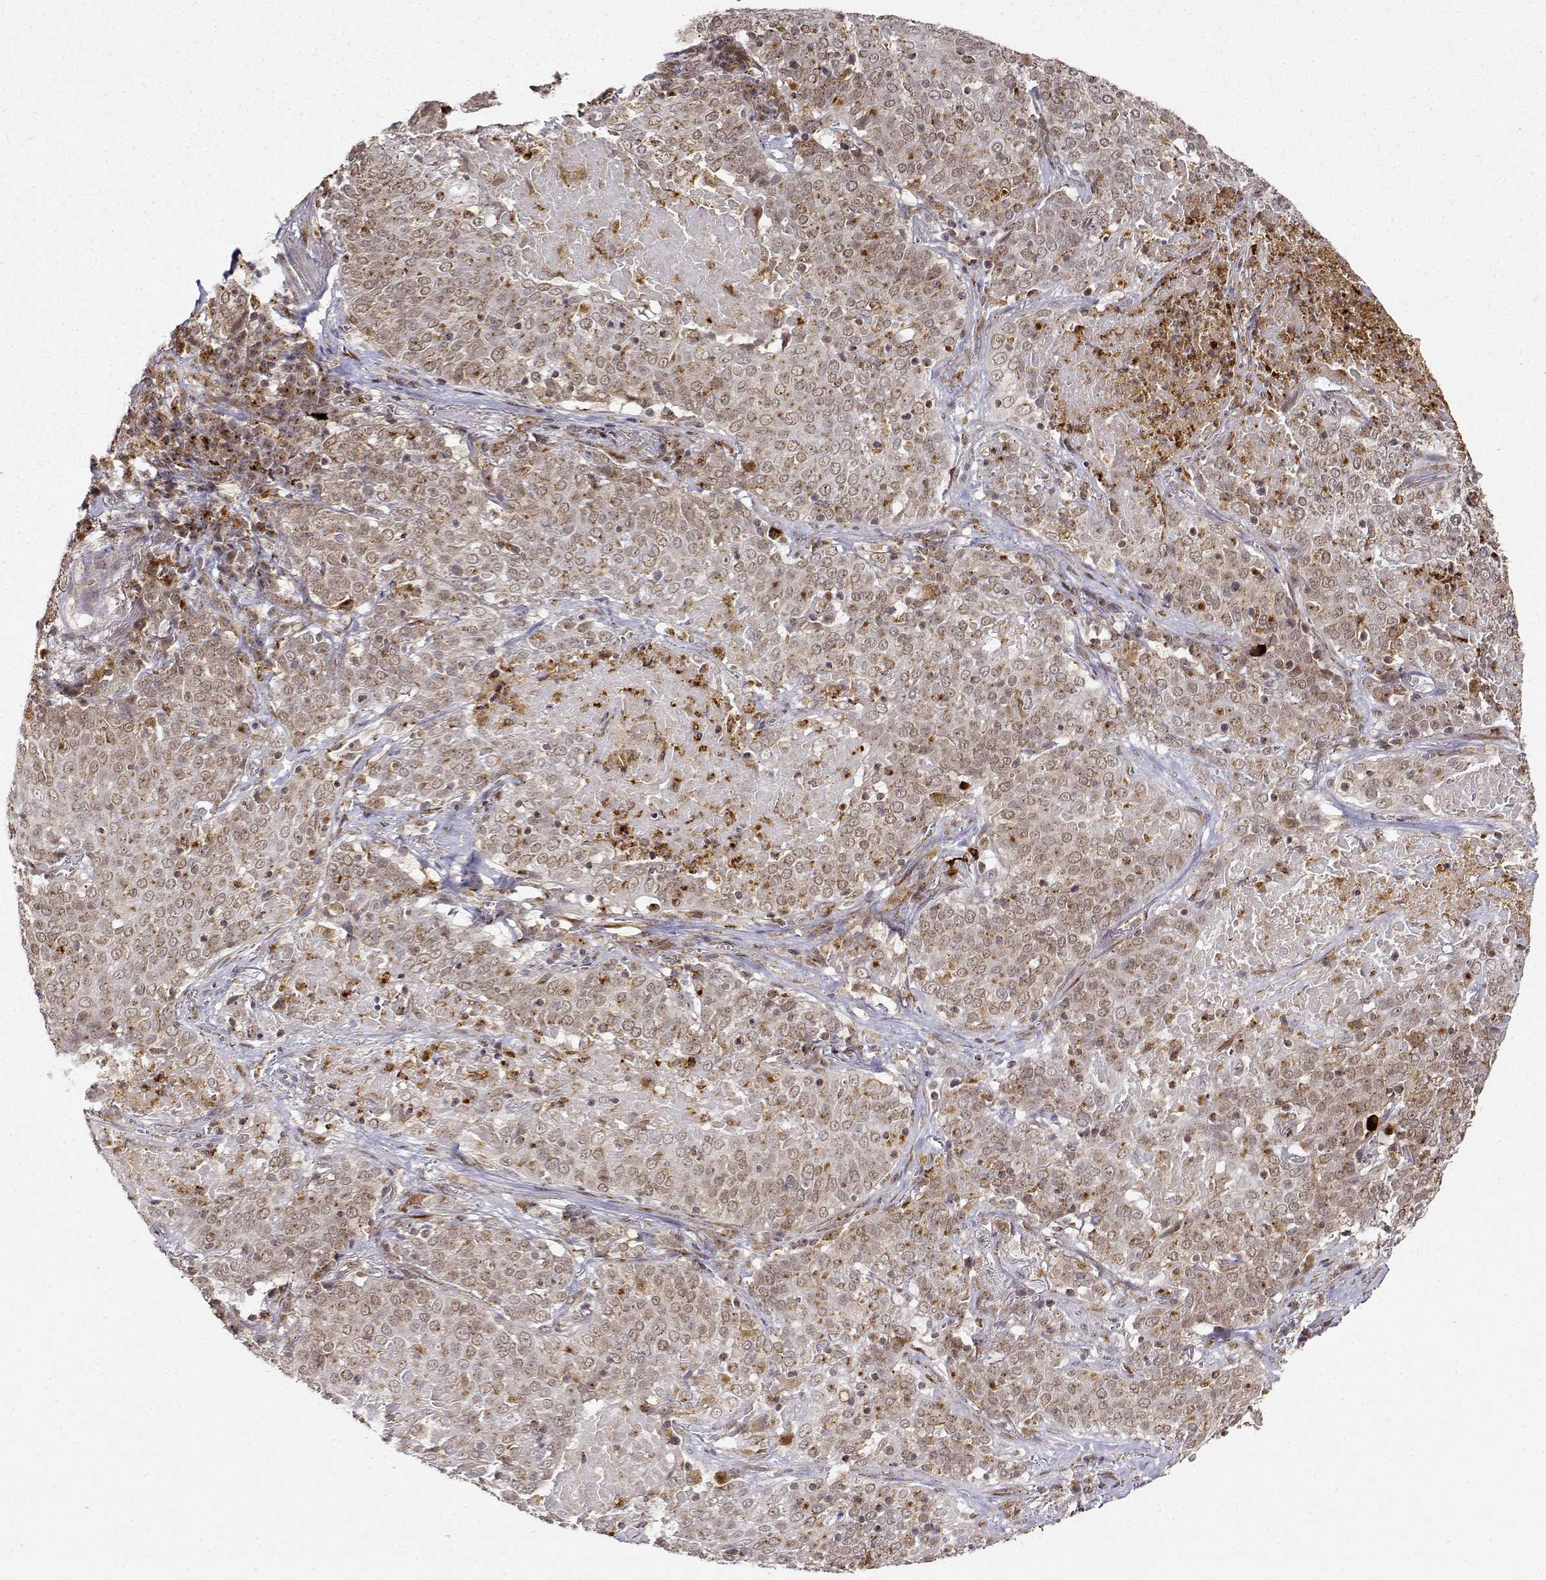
{"staining": {"intensity": "moderate", "quantity": "25%-75%", "location": "cytoplasmic/membranous"}, "tissue": "lung cancer", "cell_type": "Tumor cells", "image_type": "cancer", "snomed": [{"axis": "morphology", "description": "Squamous cell carcinoma, NOS"}, {"axis": "topography", "description": "Lung"}], "caption": "The image demonstrates immunohistochemical staining of lung cancer. There is moderate cytoplasmic/membranous positivity is appreciated in about 25%-75% of tumor cells. (DAB = brown stain, brightfield microscopy at high magnification).", "gene": "RNF13", "patient": {"sex": "male", "age": 82}}